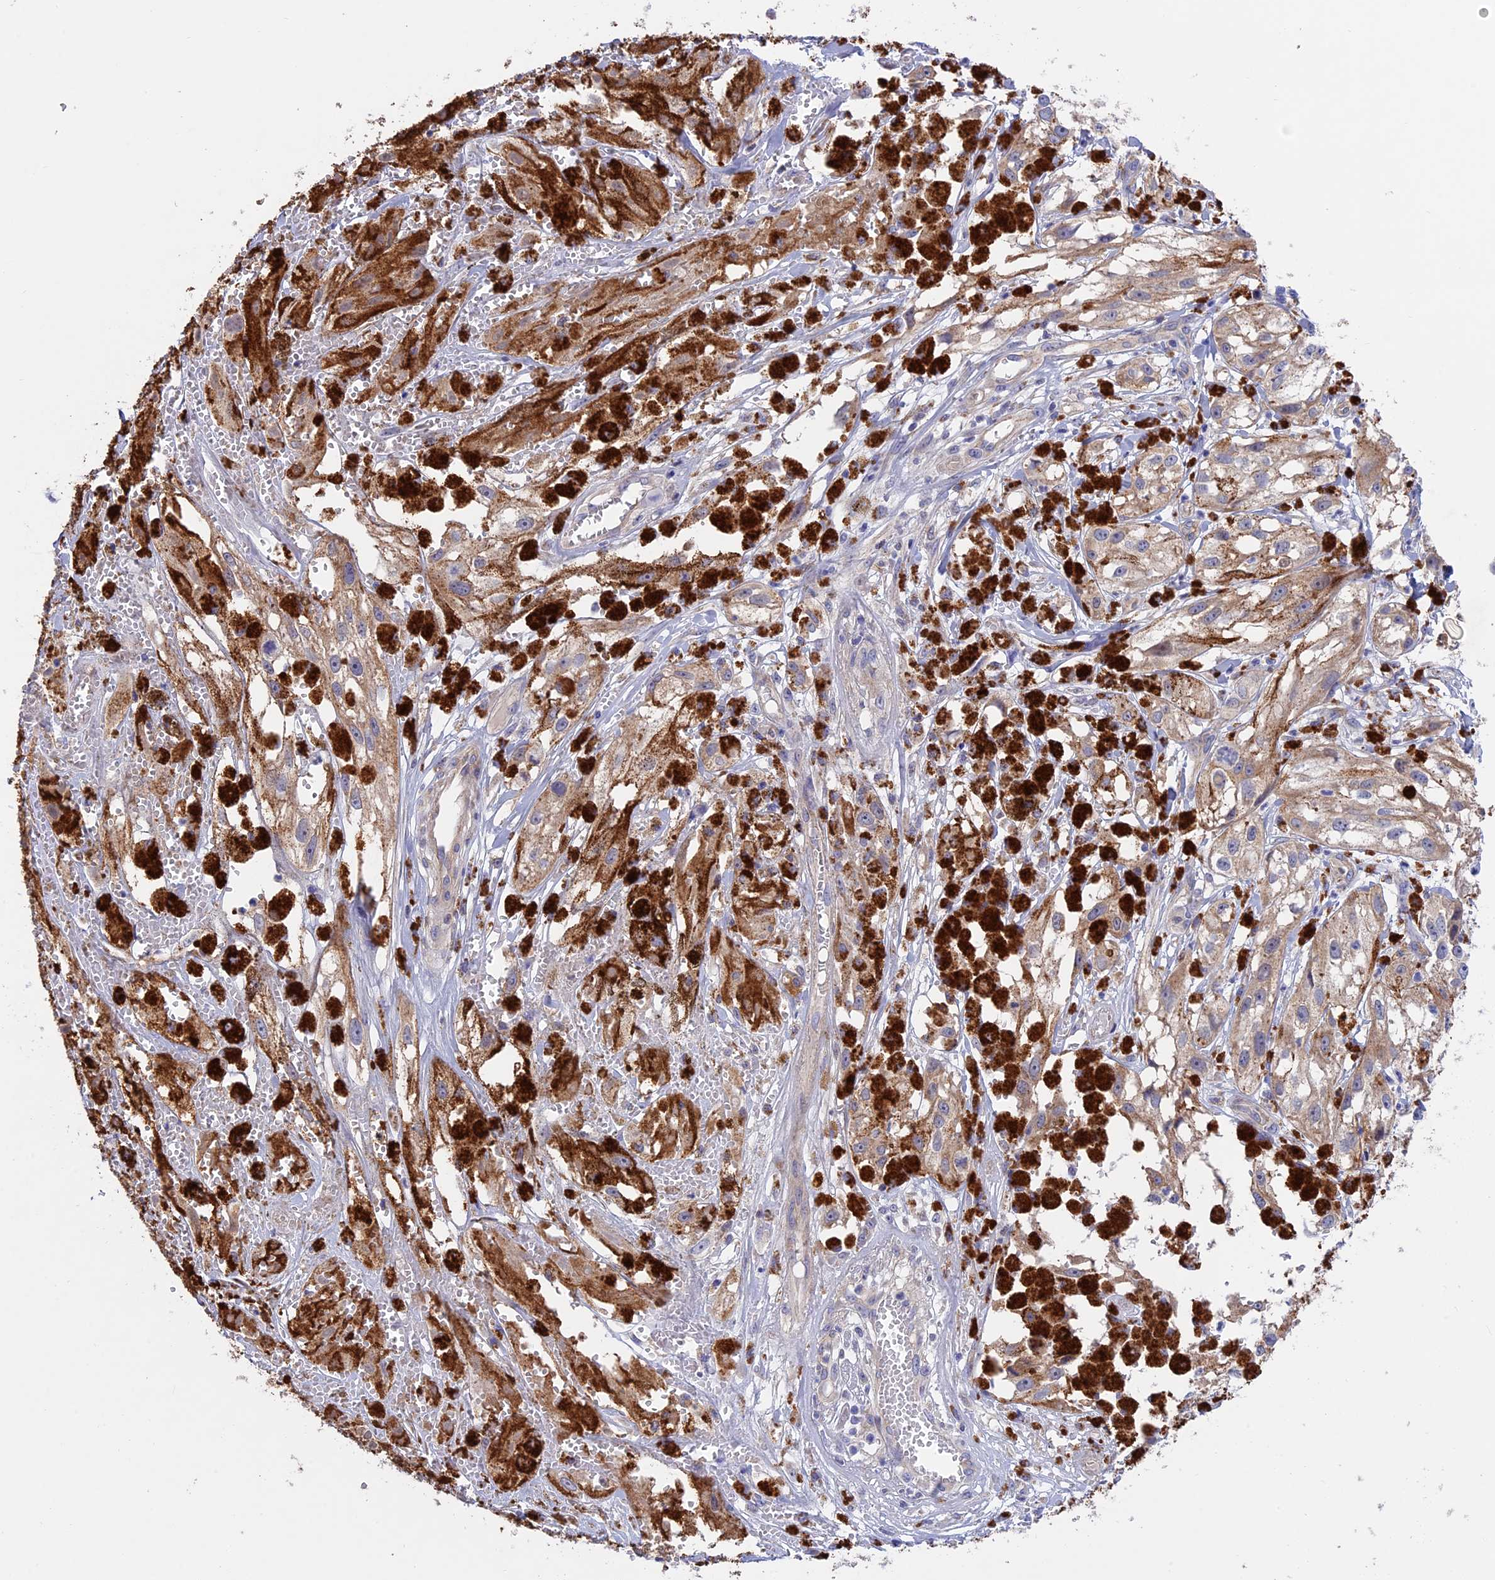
{"staining": {"intensity": "moderate", "quantity": ">75%", "location": "cytoplasmic/membranous"}, "tissue": "melanoma", "cell_type": "Tumor cells", "image_type": "cancer", "snomed": [{"axis": "morphology", "description": "Malignant melanoma, NOS"}, {"axis": "topography", "description": "Skin"}], "caption": "Human malignant melanoma stained with a protein marker displays moderate staining in tumor cells.", "gene": "ETFDH", "patient": {"sex": "male", "age": 88}}